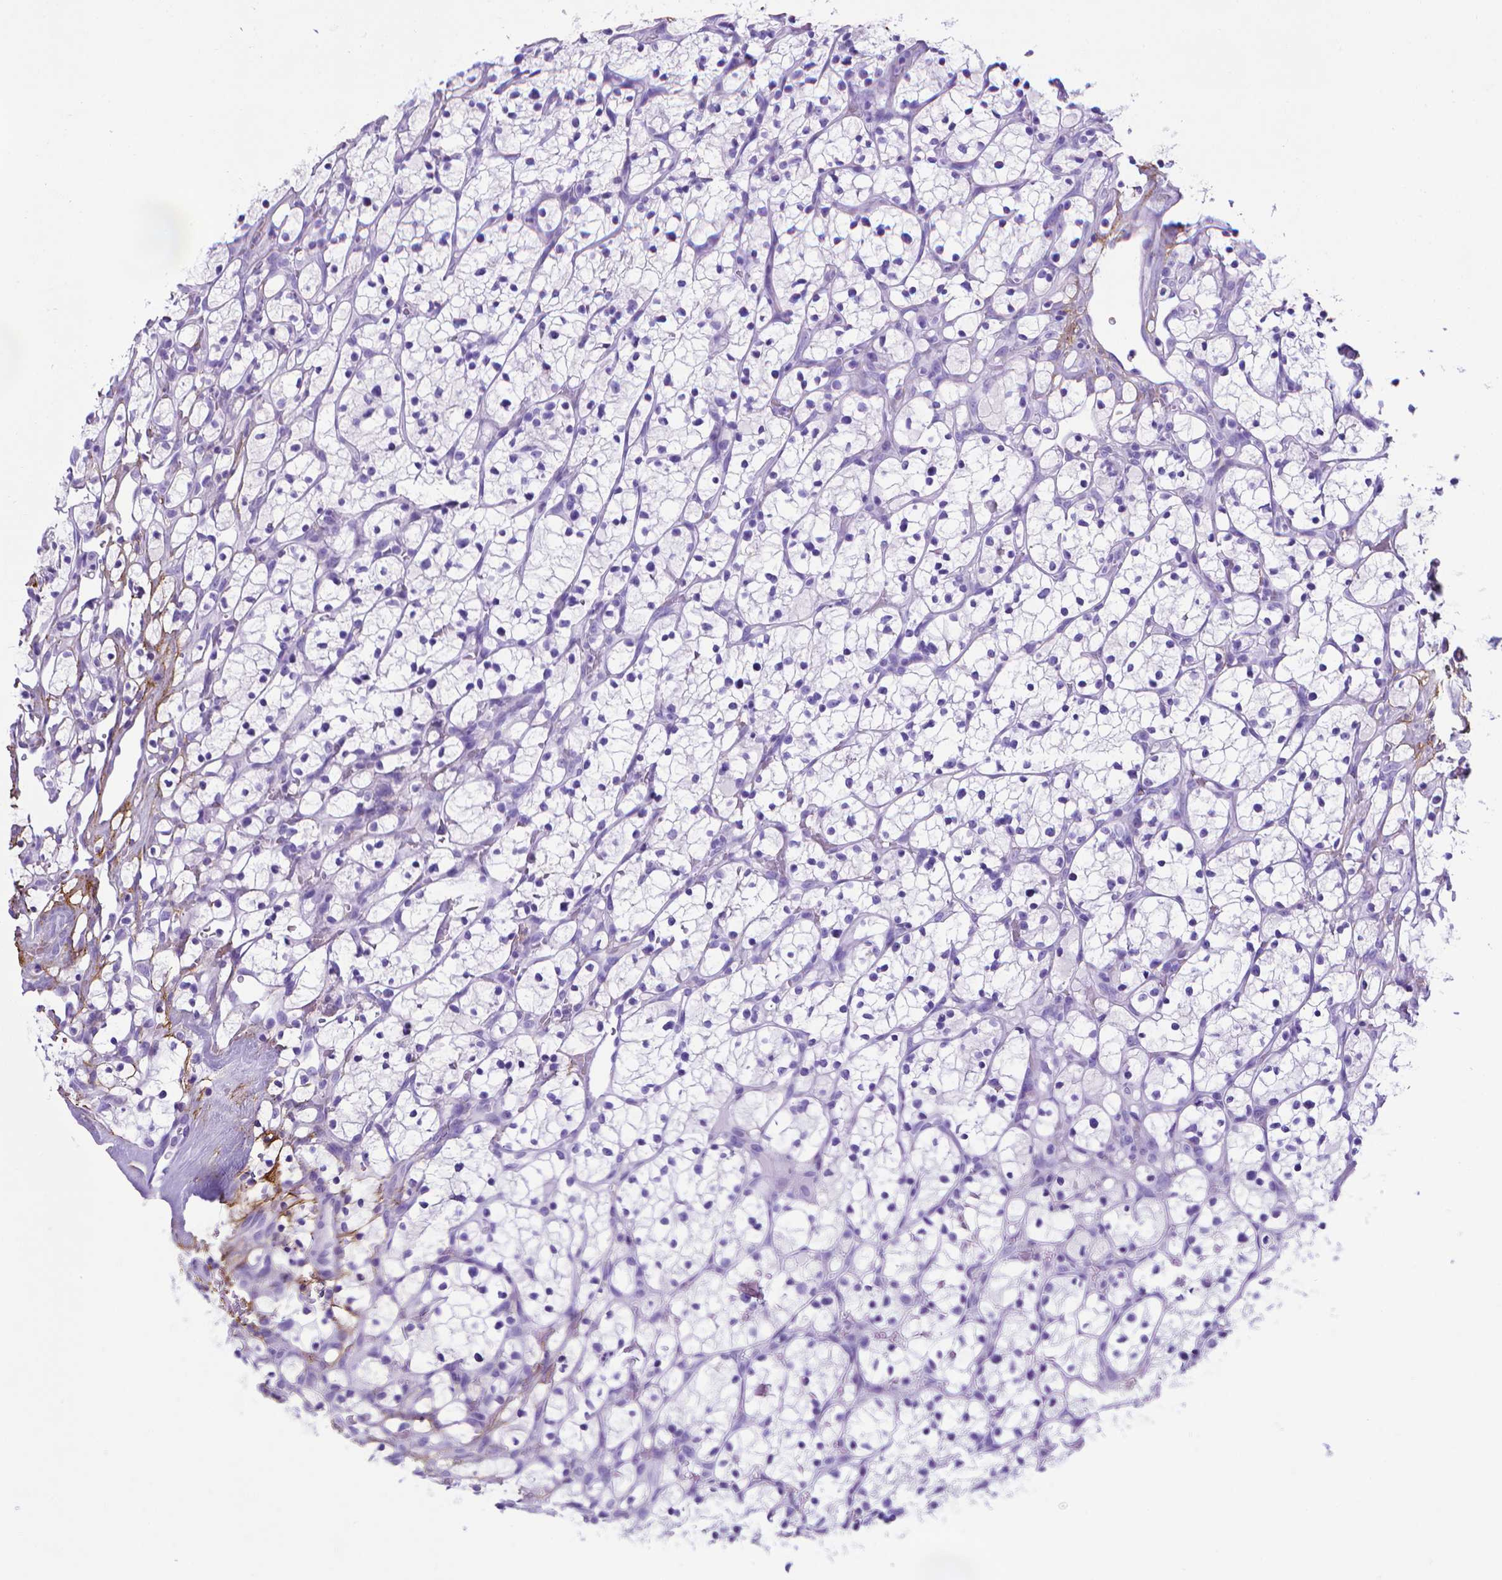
{"staining": {"intensity": "negative", "quantity": "none", "location": "none"}, "tissue": "renal cancer", "cell_type": "Tumor cells", "image_type": "cancer", "snomed": [{"axis": "morphology", "description": "Adenocarcinoma, NOS"}, {"axis": "topography", "description": "Kidney"}], "caption": "Protein analysis of adenocarcinoma (renal) displays no significant staining in tumor cells.", "gene": "MFAP2", "patient": {"sex": "female", "age": 64}}